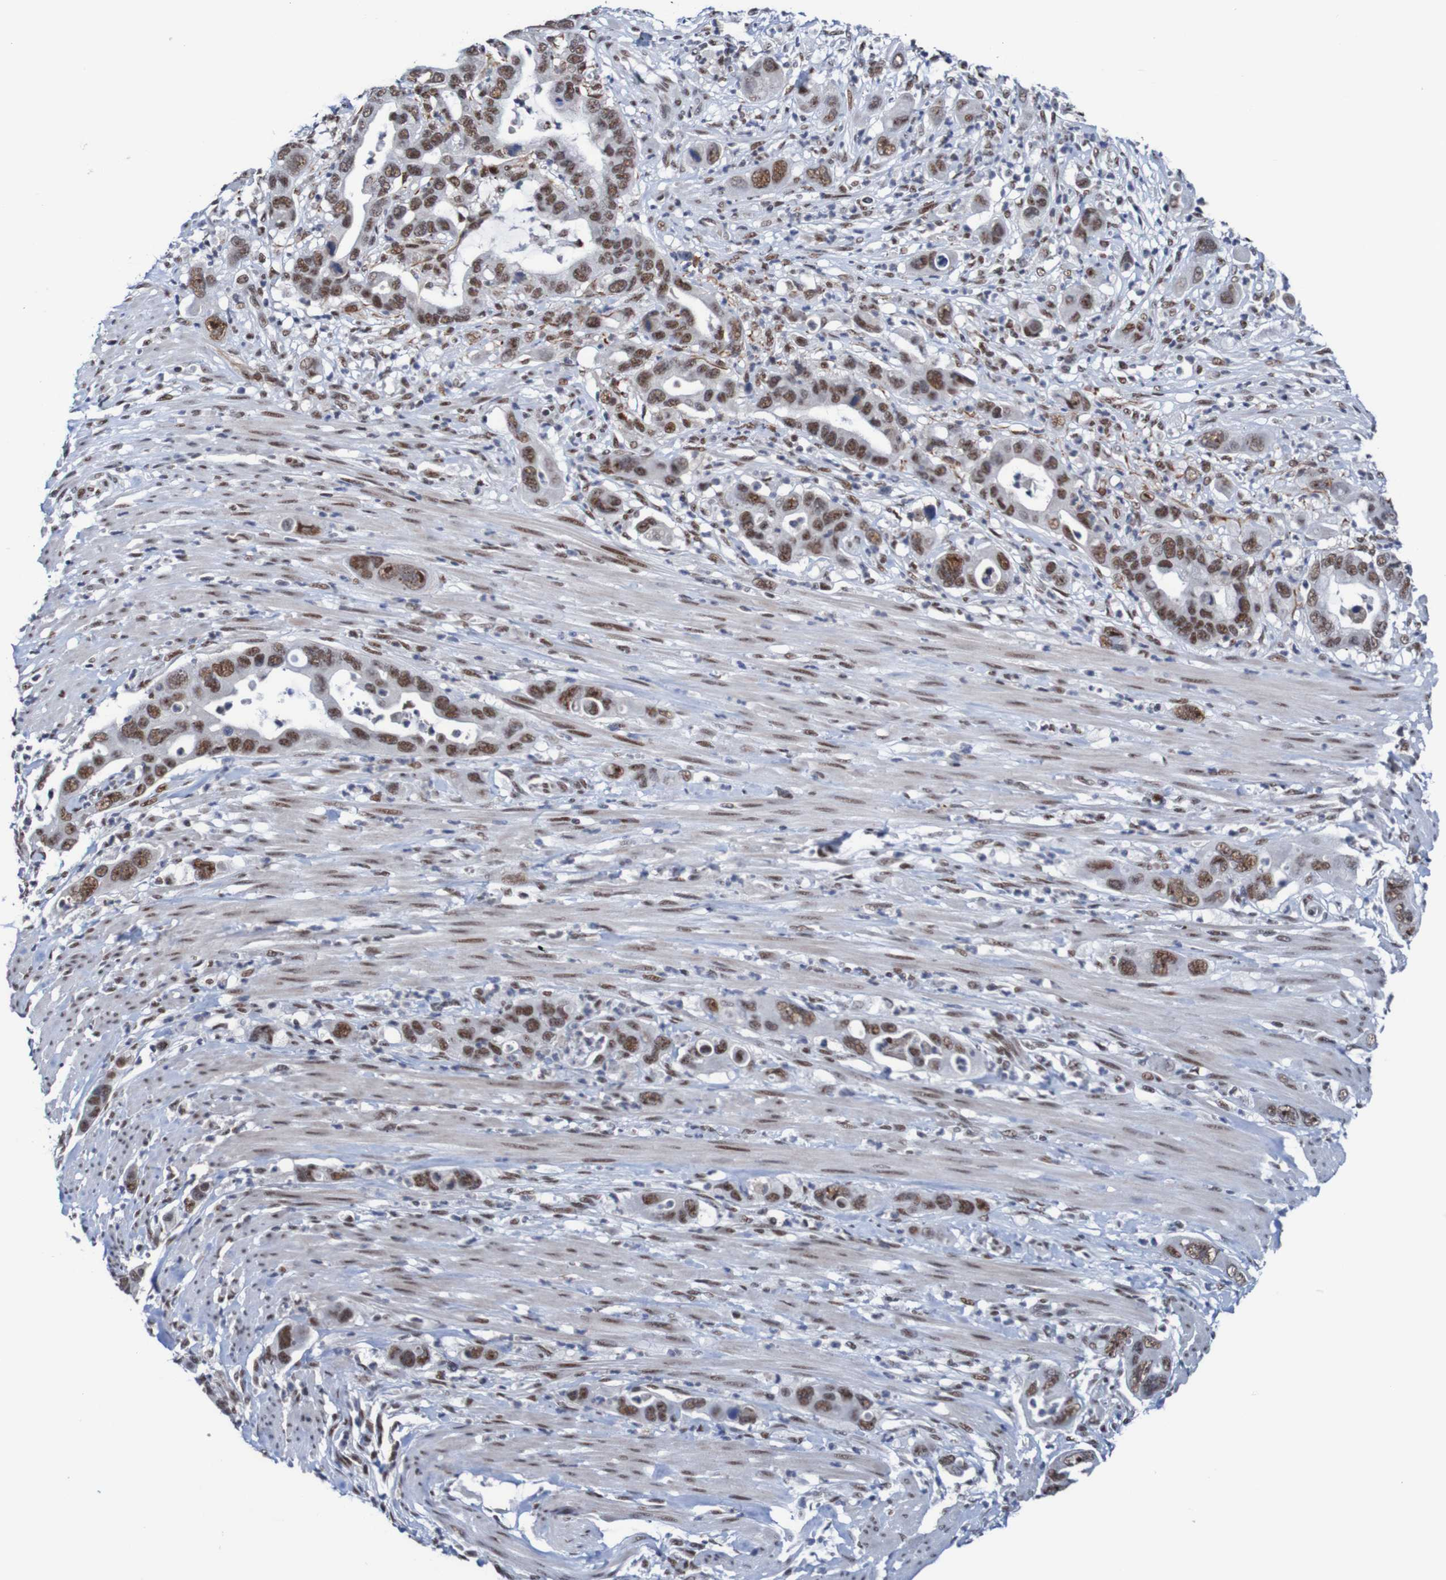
{"staining": {"intensity": "strong", "quantity": "25%-75%", "location": "nuclear"}, "tissue": "pancreatic cancer", "cell_type": "Tumor cells", "image_type": "cancer", "snomed": [{"axis": "morphology", "description": "Adenocarcinoma, NOS"}, {"axis": "topography", "description": "Pancreas"}], "caption": "High-magnification brightfield microscopy of adenocarcinoma (pancreatic) stained with DAB (brown) and counterstained with hematoxylin (blue). tumor cells exhibit strong nuclear positivity is appreciated in approximately25%-75% of cells. The staining is performed using DAB (3,3'-diaminobenzidine) brown chromogen to label protein expression. The nuclei are counter-stained blue using hematoxylin.", "gene": "CDC5L", "patient": {"sex": "female", "age": 71}}